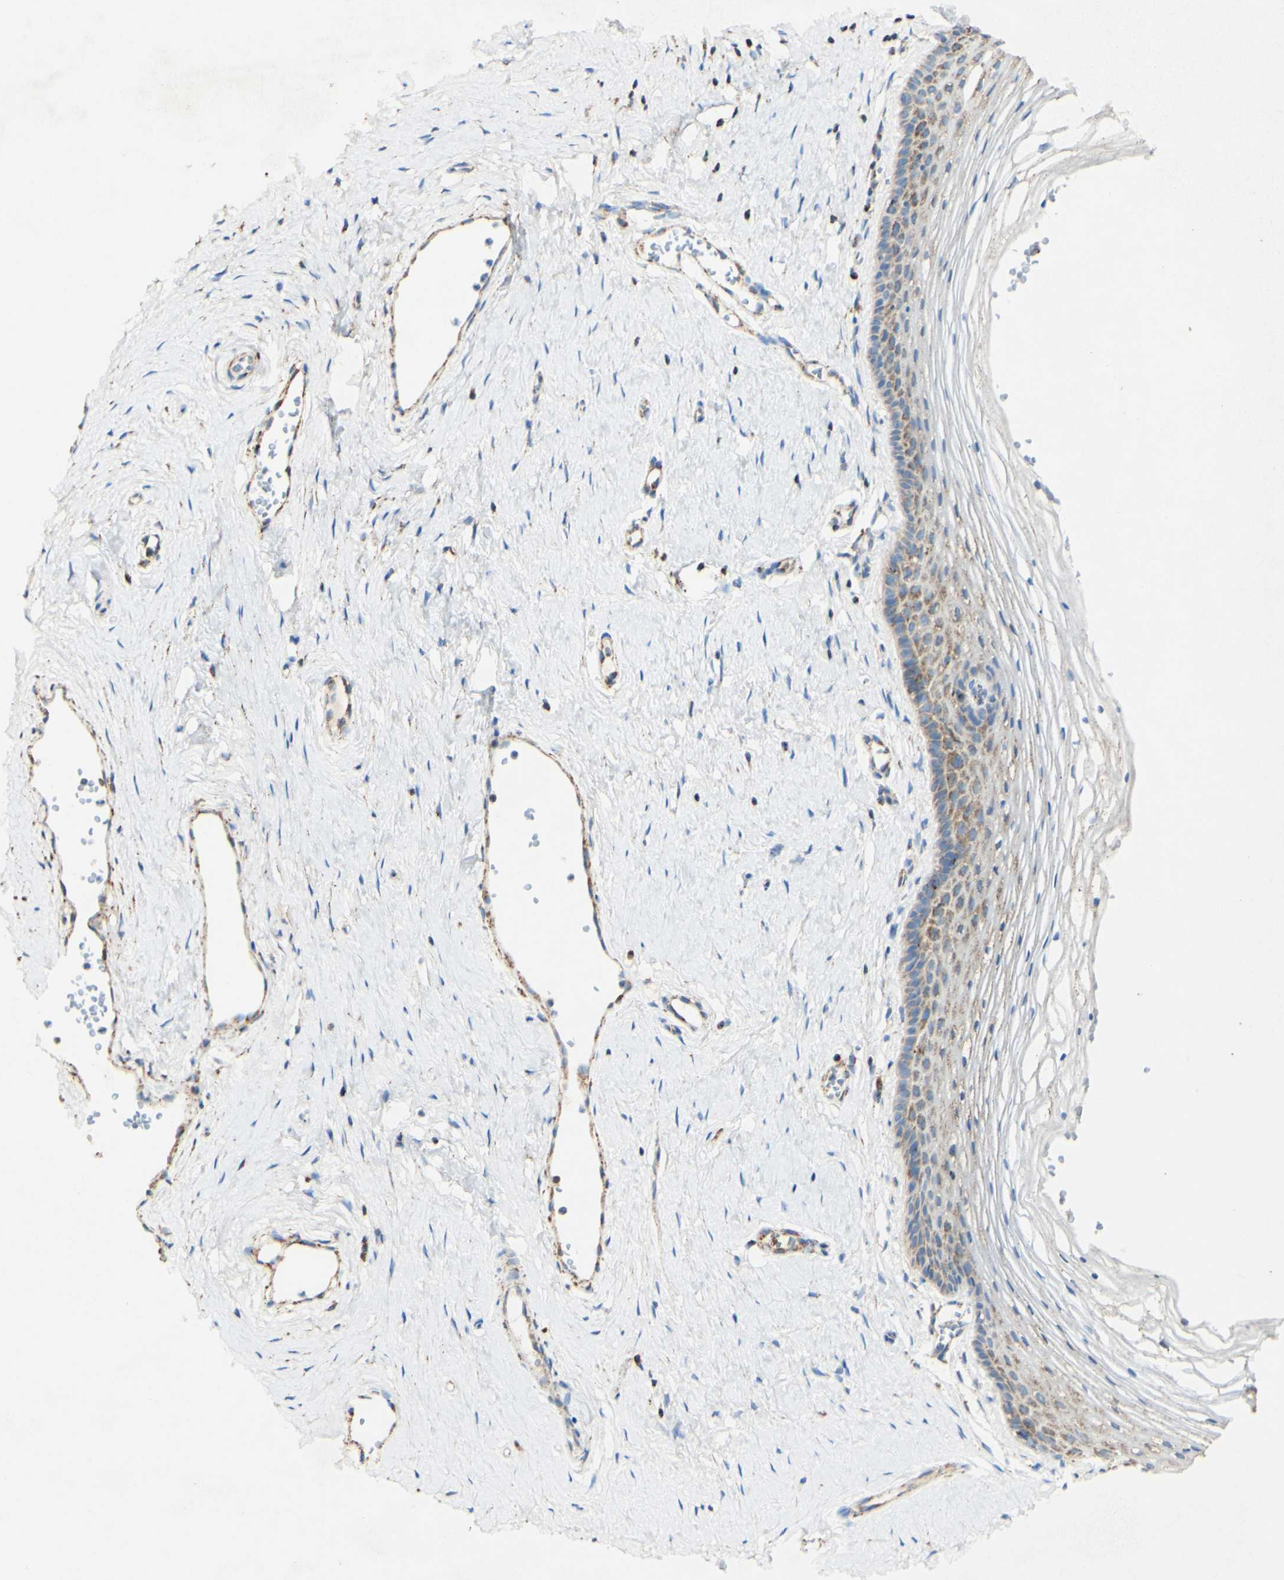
{"staining": {"intensity": "weak", "quantity": "<25%", "location": "cytoplasmic/membranous"}, "tissue": "vagina", "cell_type": "Squamous epithelial cells", "image_type": "normal", "snomed": [{"axis": "morphology", "description": "Normal tissue, NOS"}, {"axis": "topography", "description": "Vagina"}], "caption": "This is a image of immunohistochemistry (IHC) staining of unremarkable vagina, which shows no staining in squamous epithelial cells.", "gene": "OXCT1", "patient": {"sex": "female", "age": 32}}